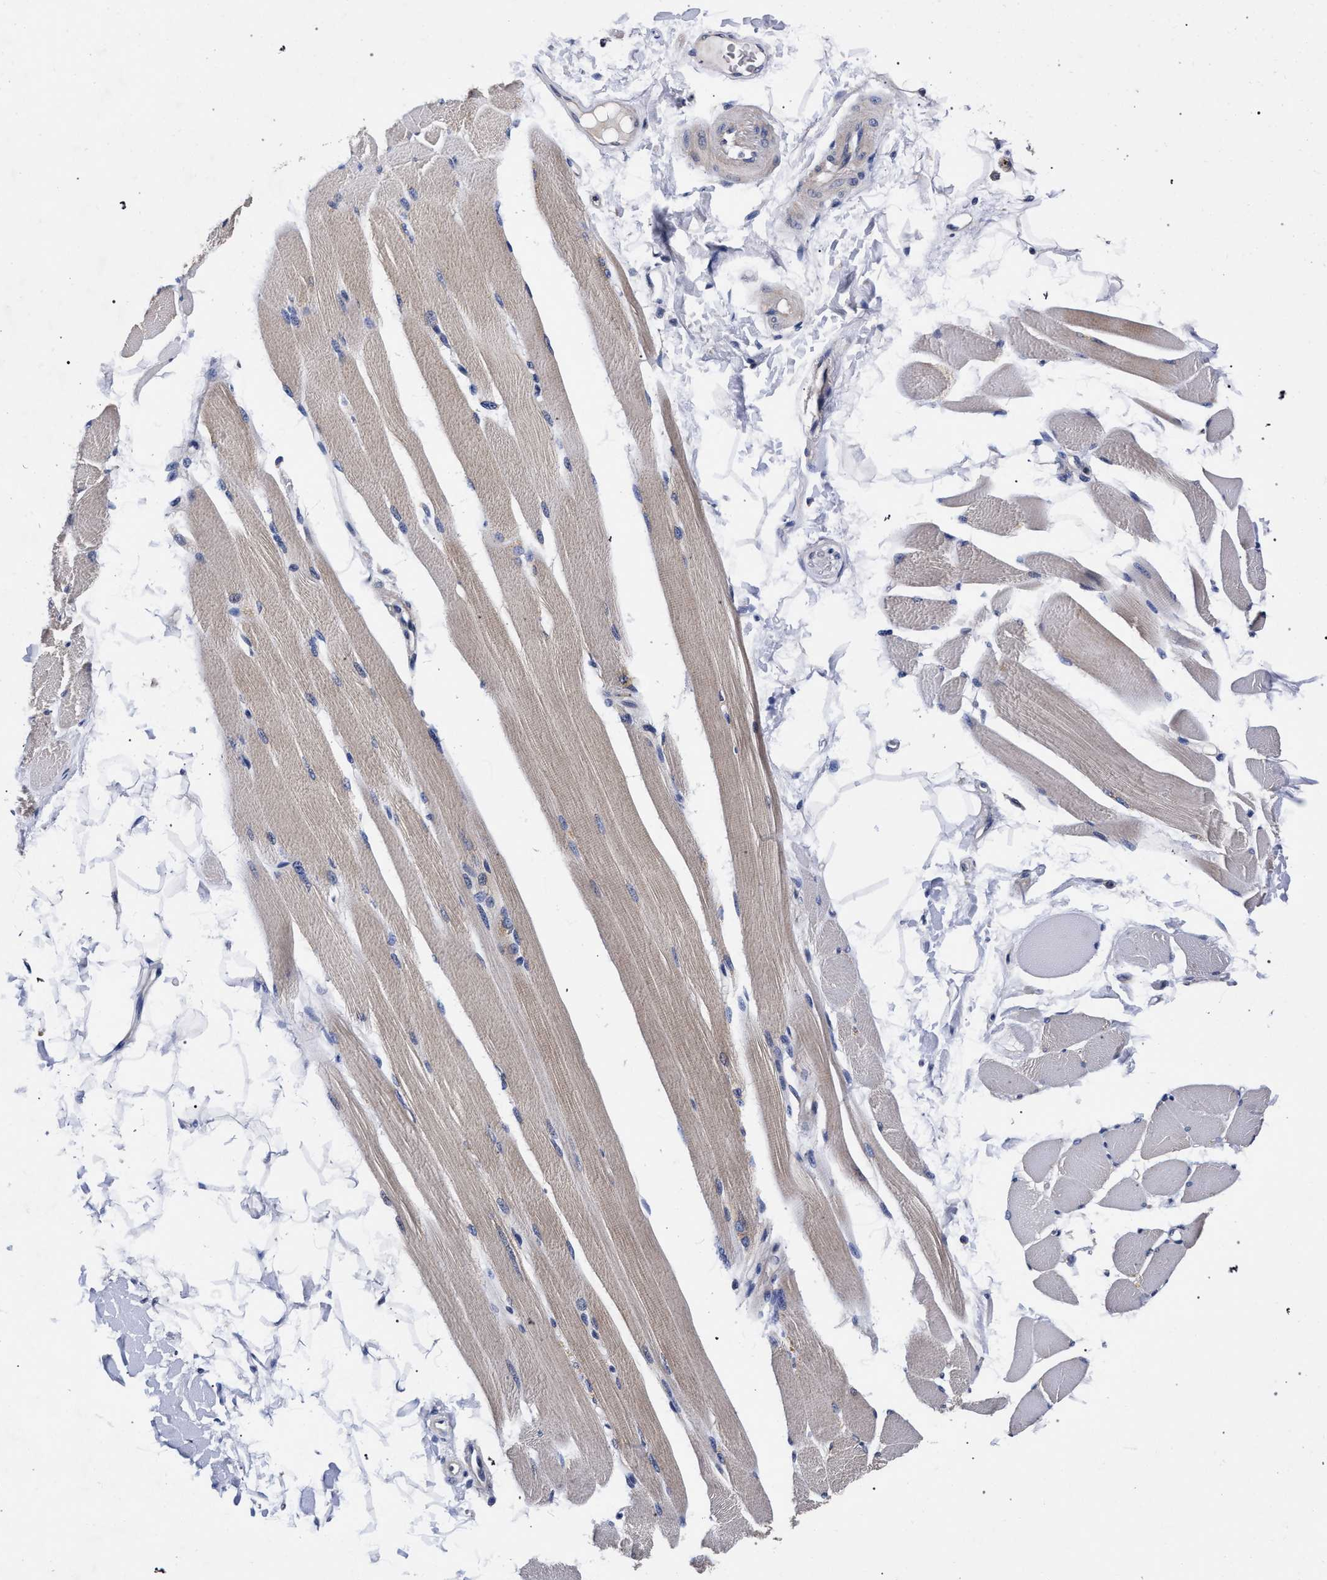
{"staining": {"intensity": "weak", "quantity": "<25%", "location": "cytoplasmic/membranous"}, "tissue": "skeletal muscle", "cell_type": "Myocytes", "image_type": "normal", "snomed": [{"axis": "morphology", "description": "Normal tissue, NOS"}, {"axis": "topography", "description": "Skeletal muscle"}, {"axis": "topography", "description": "Peripheral nerve tissue"}], "caption": "This is an immunohistochemistry image of benign skeletal muscle. There is no staining in myocytes.", "gene": "CFAP95", "patient": {"sex": "female", "age": 84}}